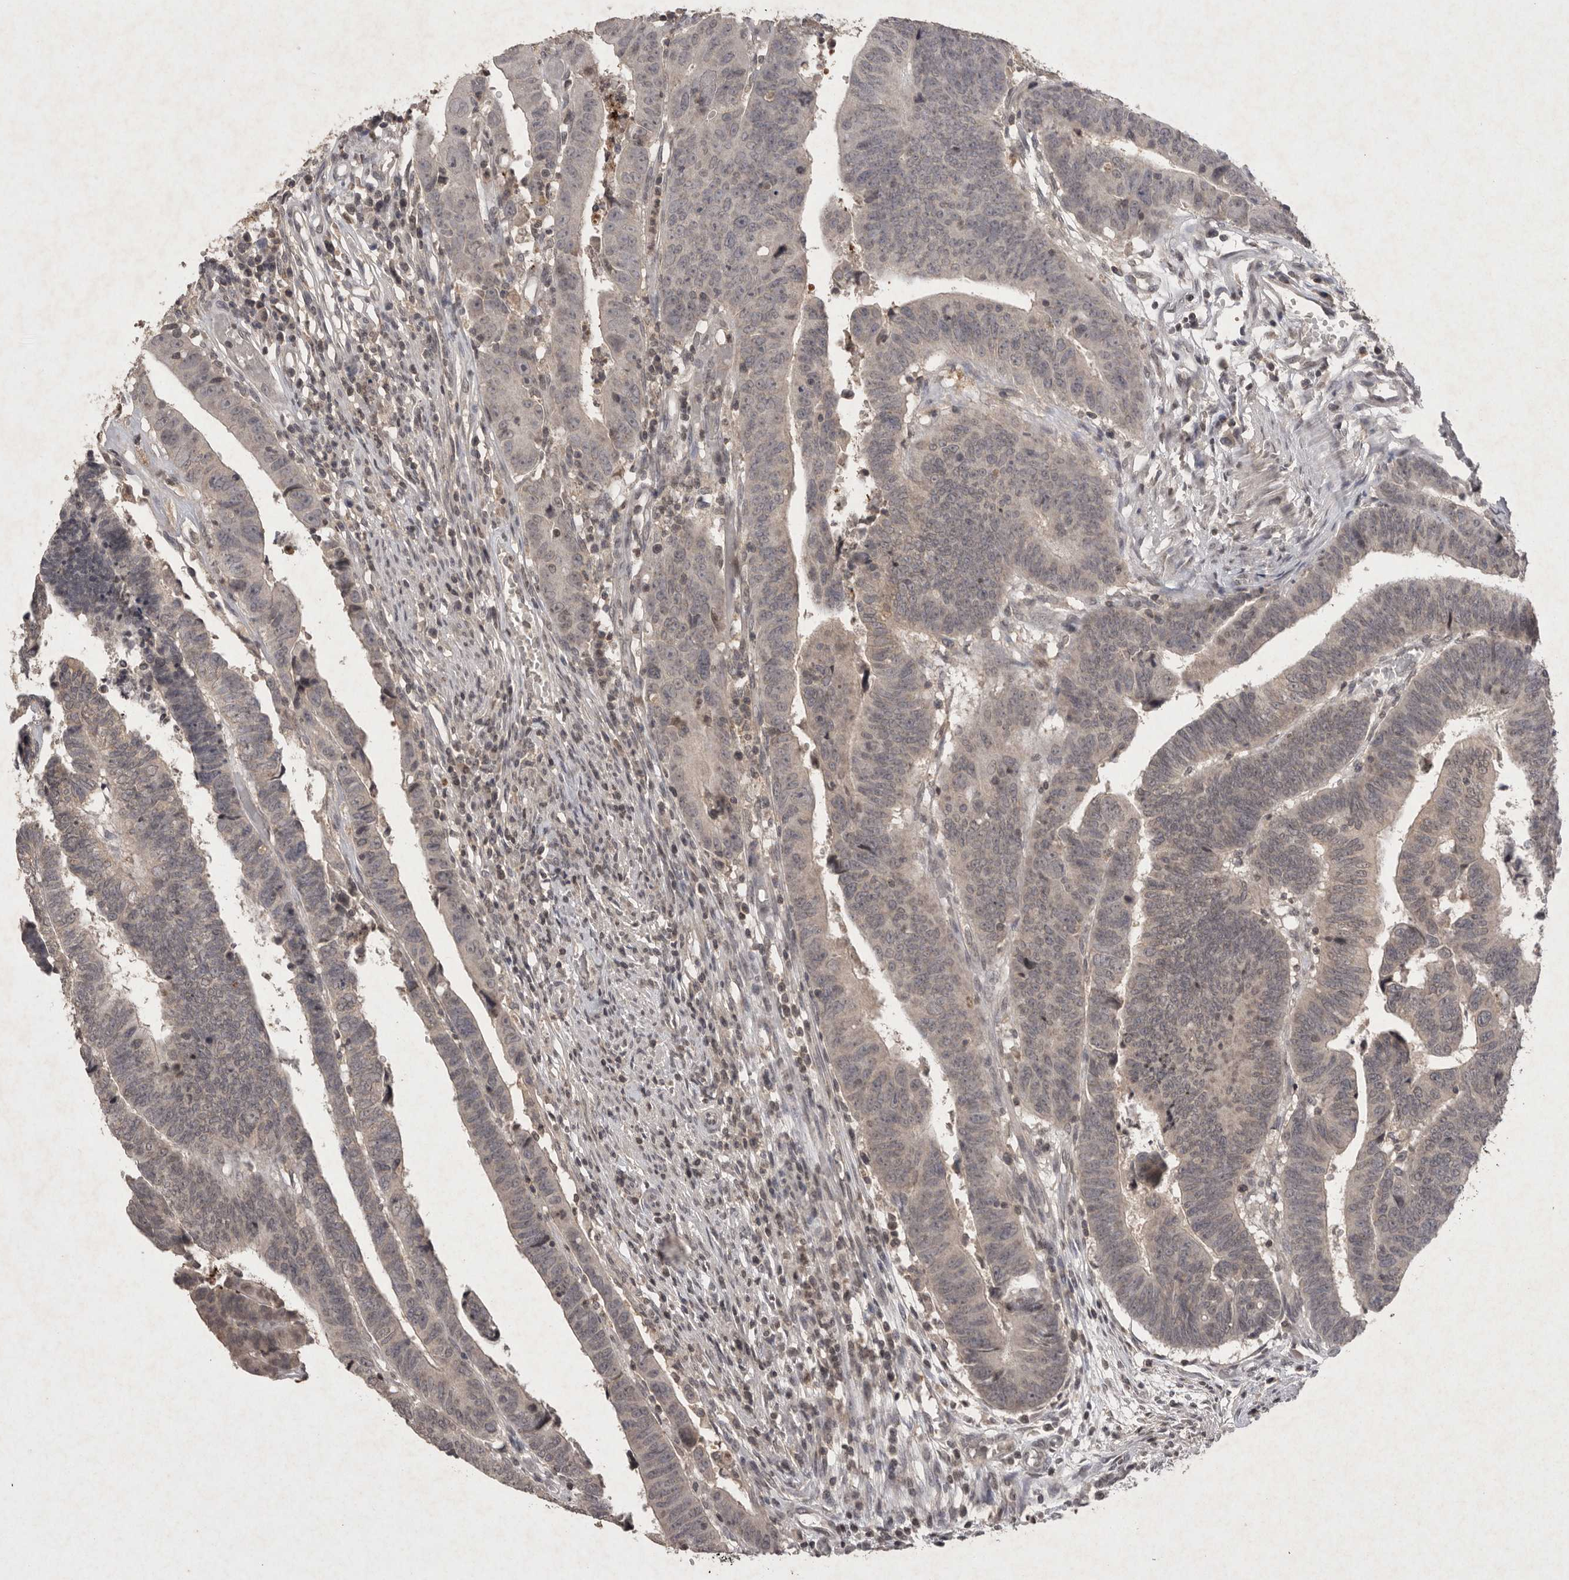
{"staining": {"intensity": "negative", "quantity": "none", "location": "none"}, "tissue": "colorectal cancer", "cell_type": "Tumor cells", "image_type": "cancer", "snomed": [{"axis": "morphology", "description": "Adenocarcinoma, NOS"}, {"axis": "topography", "description": "Rectum"}], "caption": "This is an immunohistochemistry micrograph of human colorectal cancer. There is no positivity in tumor cells.", "gene": "APLNR", "patient": {"sex": "female", "age": 65}}